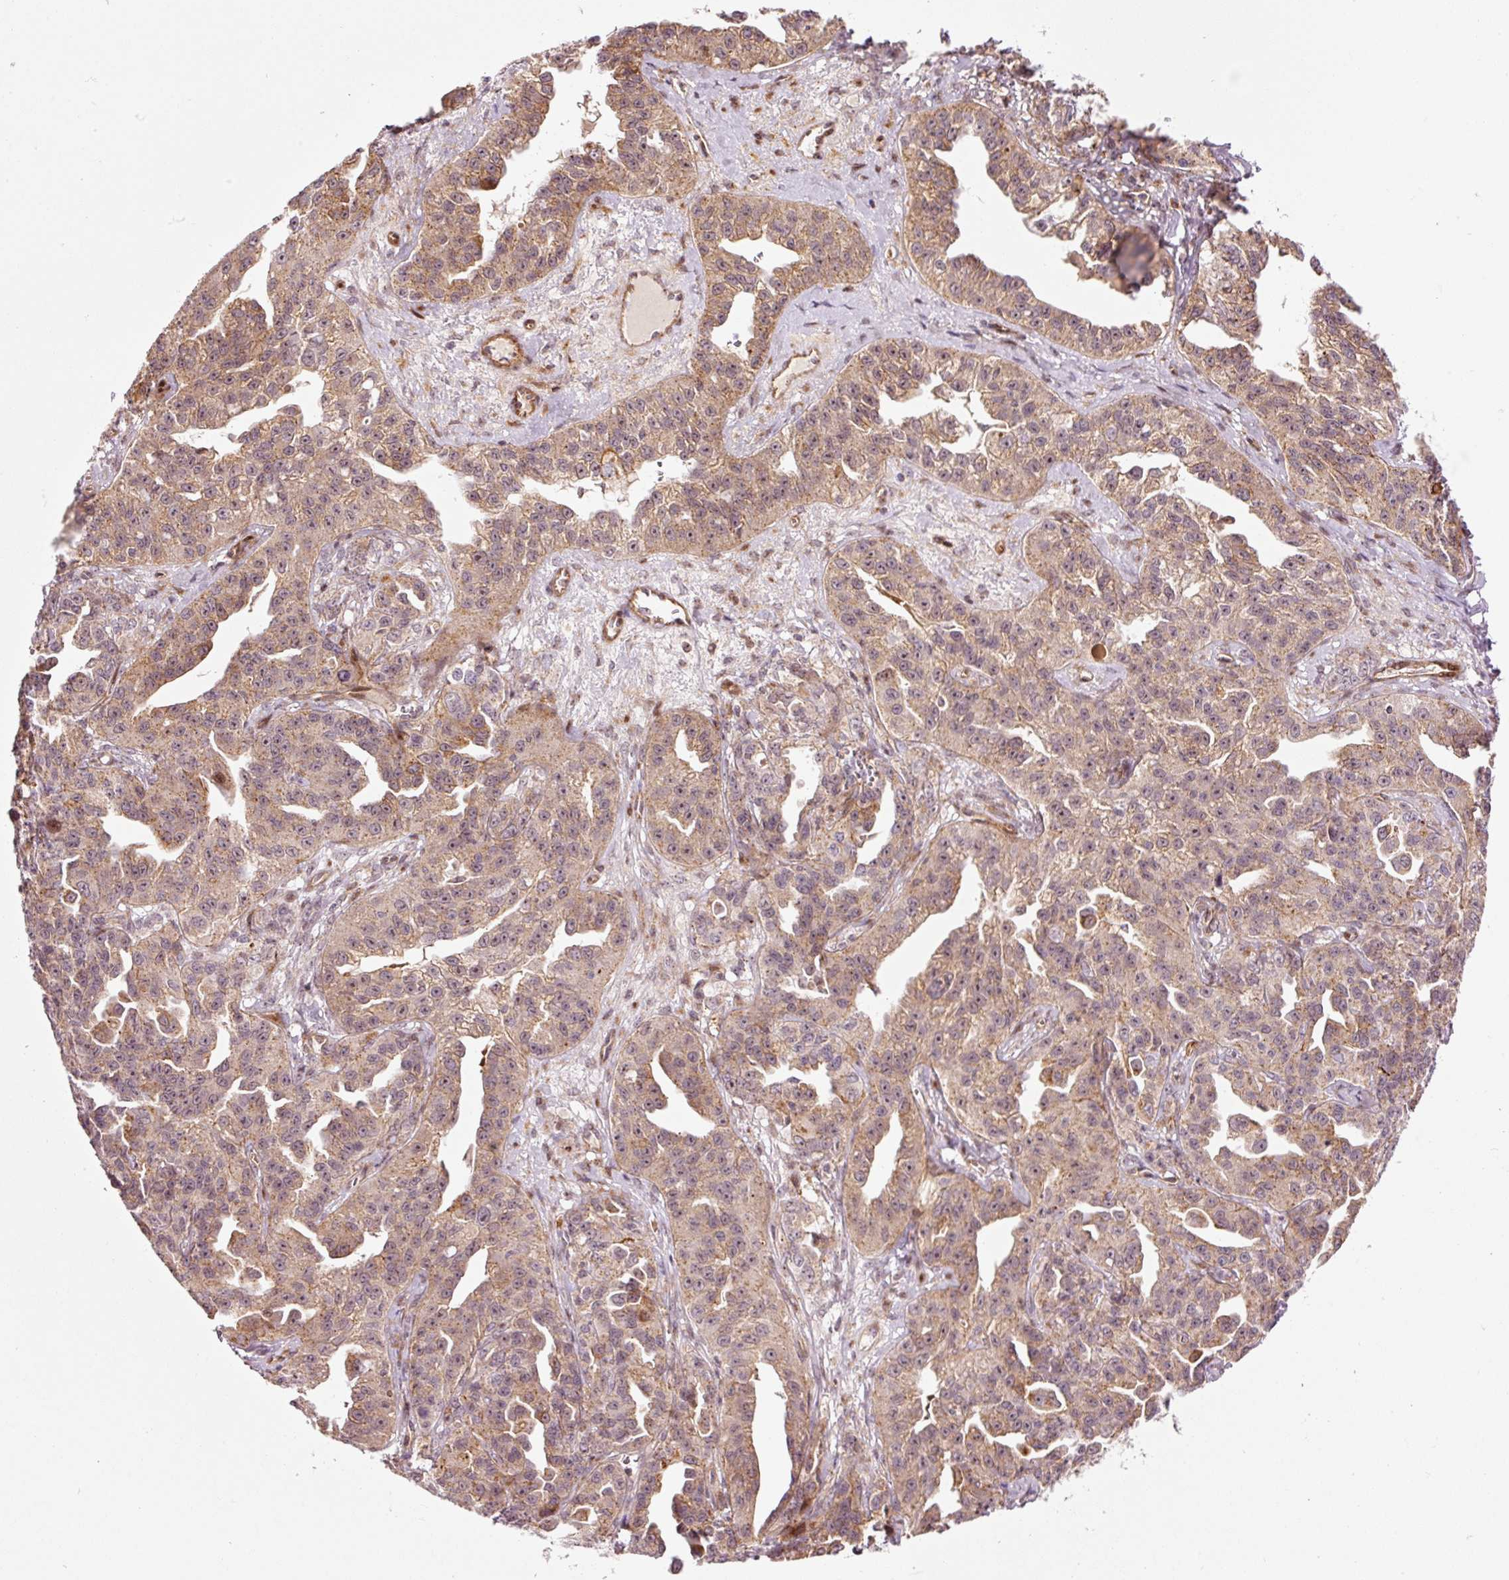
{"staining": {"intensity": "moderate", "quantity": ">75%", "location": "cytoplasmic/membranous"}, "tissue": "ovarian cancer", "cell_type": "Tumor cells", "image_type": "cancer", "snomed": [{"axis": "morphology", "description": "Cystadenocarcinoma, serous, NOS"}, {"axis": "topography", "description": "Ovary"}], "caption": "This is a photomicrograph of immunohistochemistry (IHC) staining of serous cystadenocarcinoma (ovarian), which shows moderate staining in the cytoplasmic/membranous of tumor cells.", "gene": "ANKRD20A1", "patient": {"sex": "female", "age": 75}}